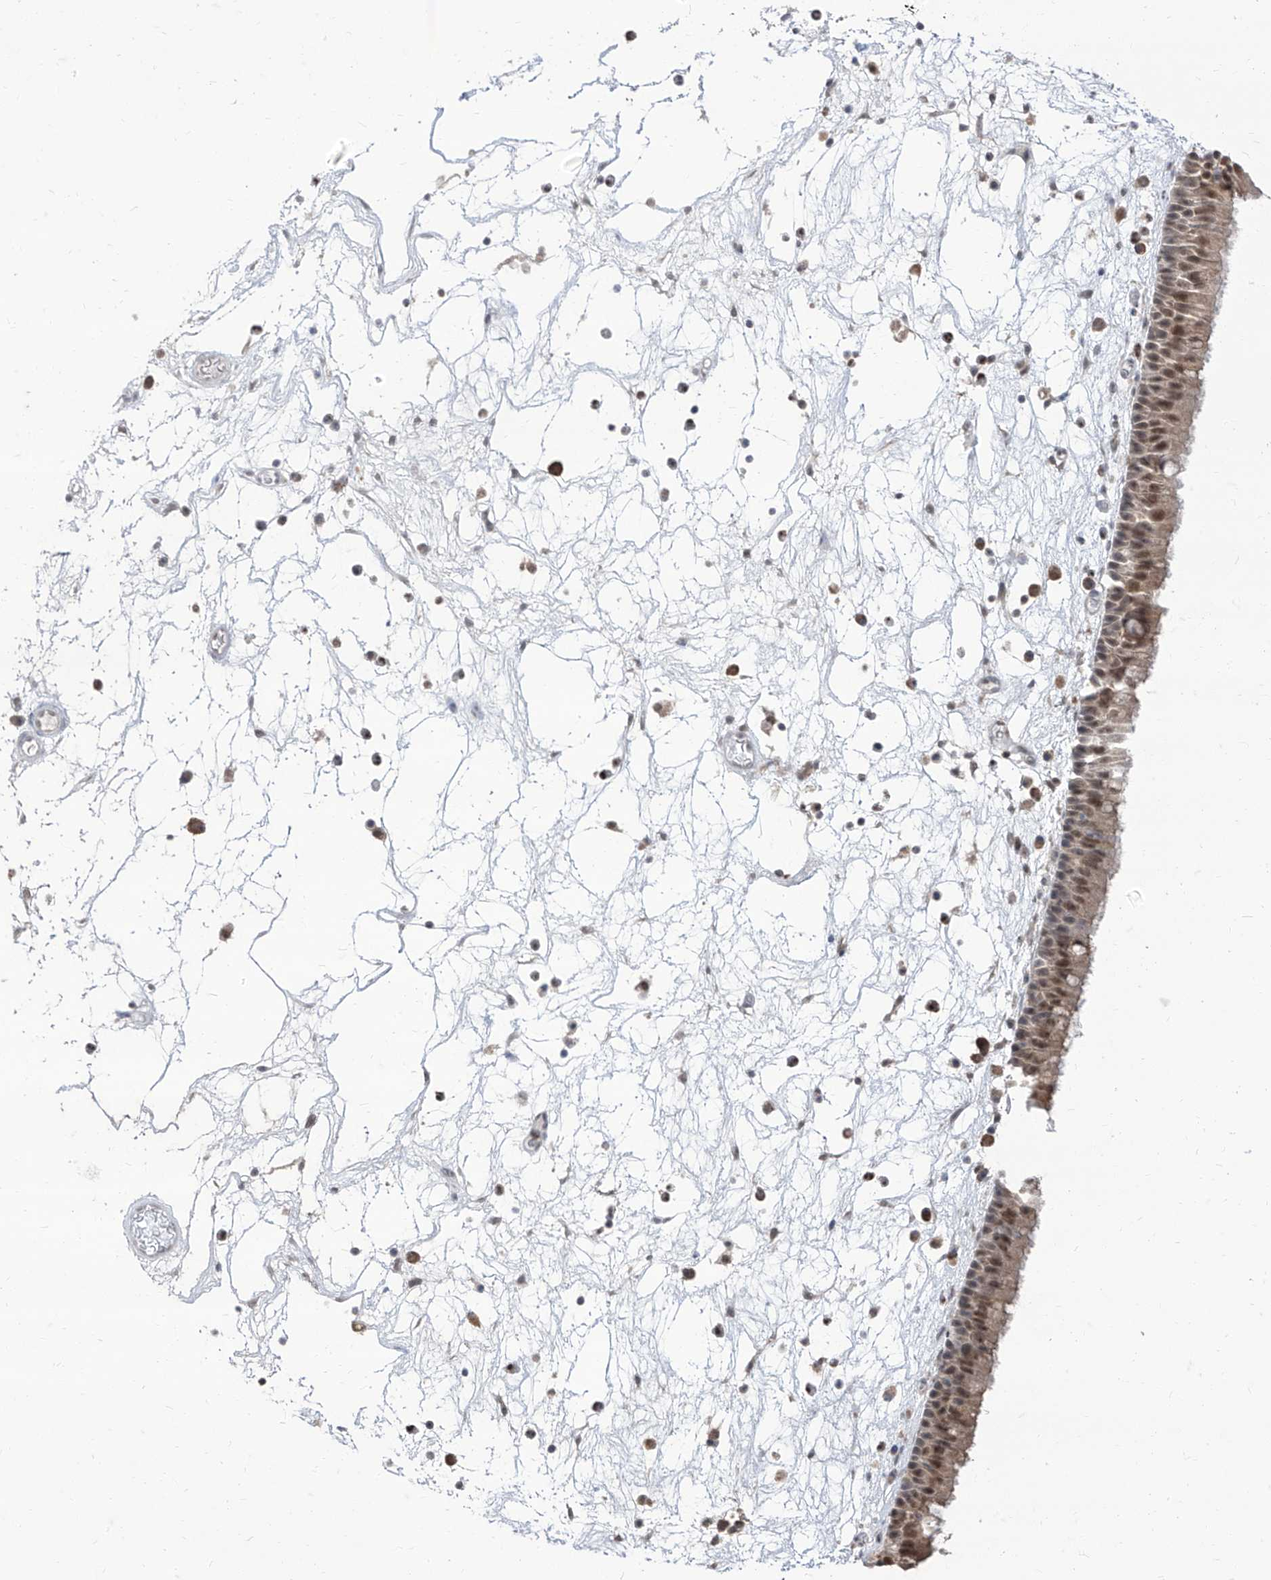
{"staining": {"intensity": "moderate", "quantity": ">75%", "location": "cytoplasmic/membranous,nuclear"}, "tissue": "nasopharynx", "cell_type": "Respiratory epithelial cells", "image_type": "normal", "snomed": [{"axis": "morphology", "description": "Normal tissue, NOS"}, {"axis": "morphology", "description": "Inflammation, NOS"}, {"axis": "morphology", "description": "Malignant melanoma, Metastatic site"}, {"axis": "topography", "description": "Nasopharynx"}], "caption": "Human nasopharynx stained for a protein (brown) exhibits moderate cytoplasmic/membranous,nuclear positive staining in approximately >75% of respiratory epithelial cells.", "gene": "BROX", "patient": {"sex": "male", "age": 70}}